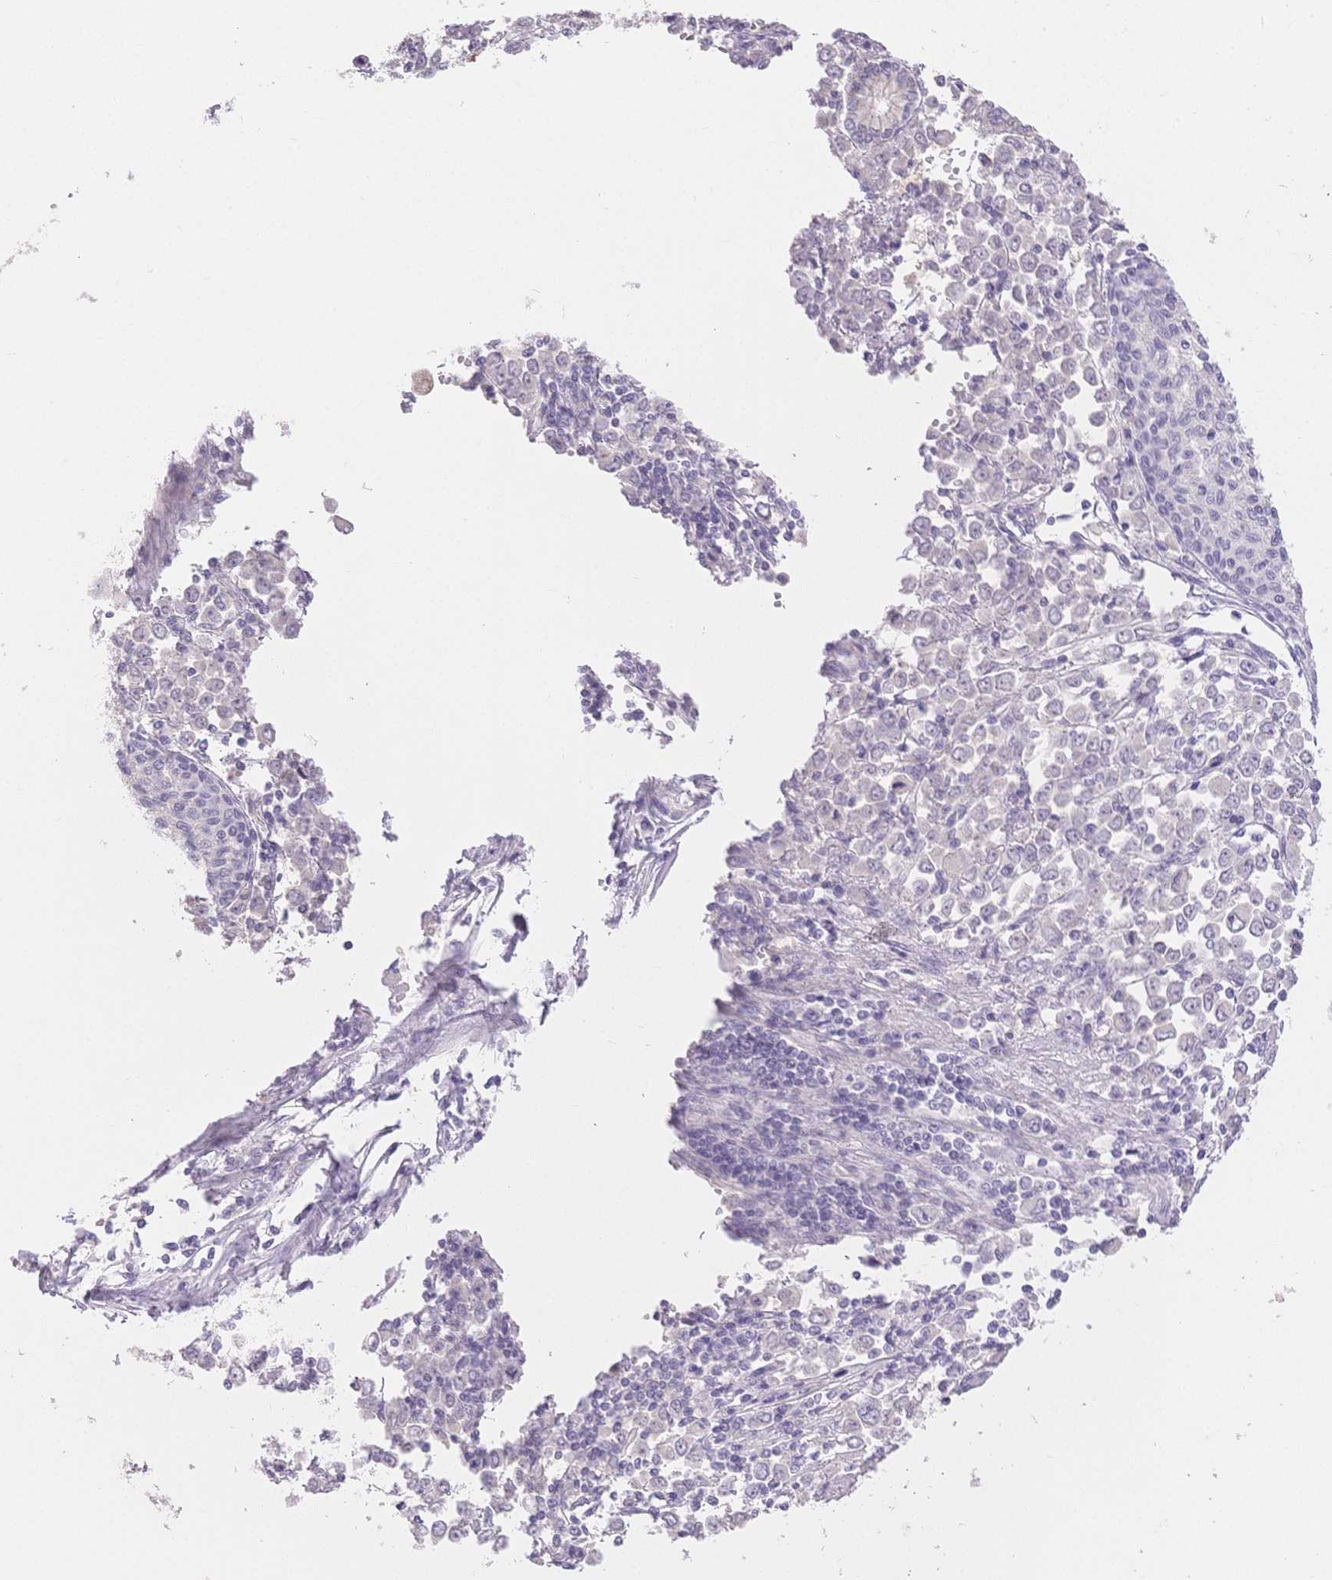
{"staining": {"intensity": "negative", "quantity": "none", "location": "none"}, "tissue": "stomach cancer", "cell_type": "Tumor cells", "image_type": "cancer", "snomed": [{"axis": "morphology", "description": "Adenocarcinoma, NOS"}, {"axis": "topography", "description": "Stomach, upper"}], "caption": "DAB (3,3'-diaminobenzidine) immunohistochemical staining of stomach cancer (adenocarcinoma) exhibits no significant positivity in tumor cells.", "gene": "SUV39H2", "patient": {"sex": "male", "age": 70}}